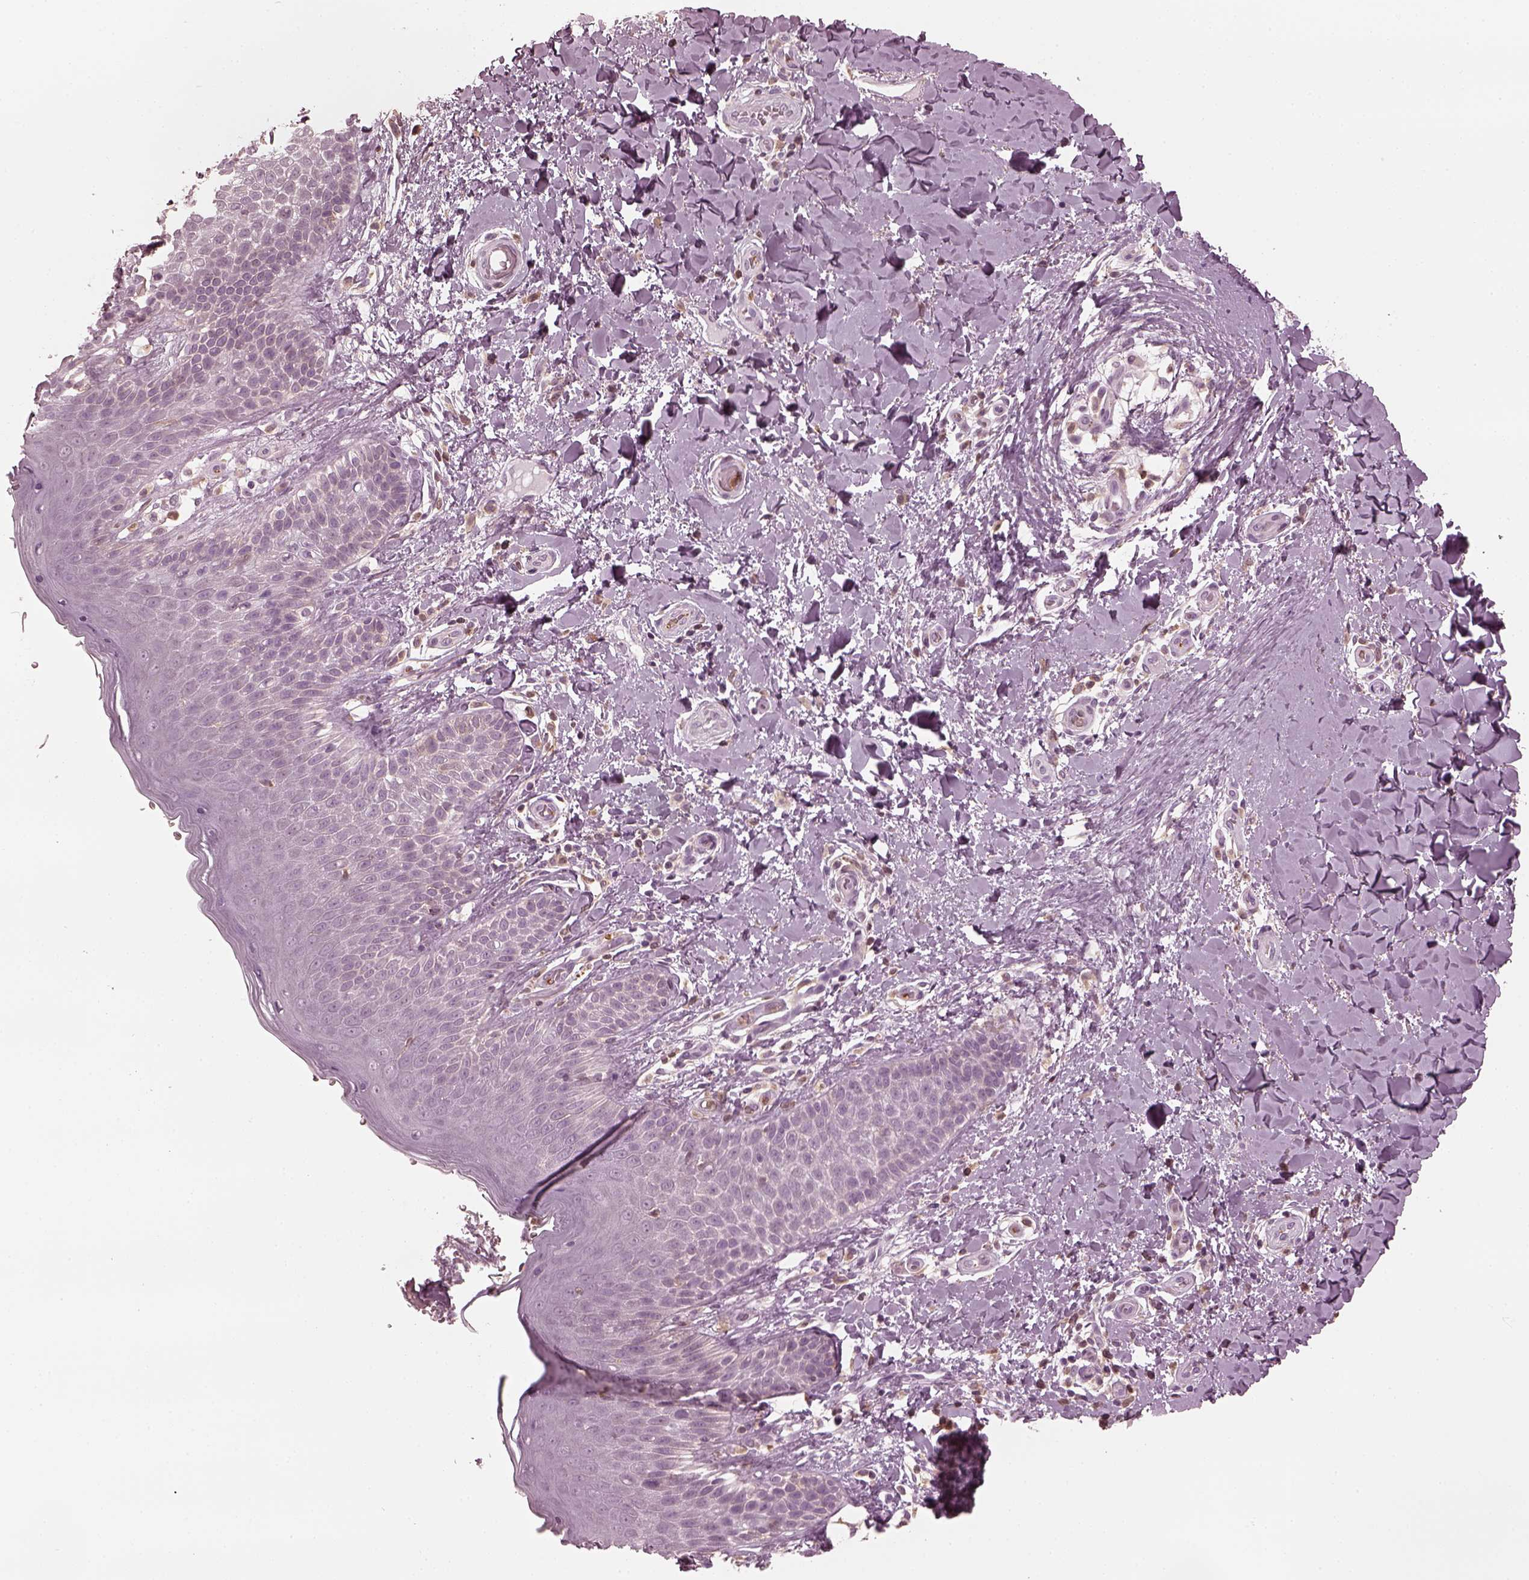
{"staining": {"intensity": "negative", "quantity": "none", "location": "none"}, "tissue": "skin", "cell_type": "Epidermal cells", "image_type": "normal", "snomed": [{"axis": "morphology", "description": "Normal tissue, NOS"}, {"axis": "topography", "description": "Anal"}], "caption": "This histopathology image is of unremarkable skin stained with immunohistochemistry to label a protein in brown with the nuclei are counter-stained blue. There is no staining in epidermal cells.", "gene": "PSTPIP2", "patient": {"sex": "male", "age": 36}}